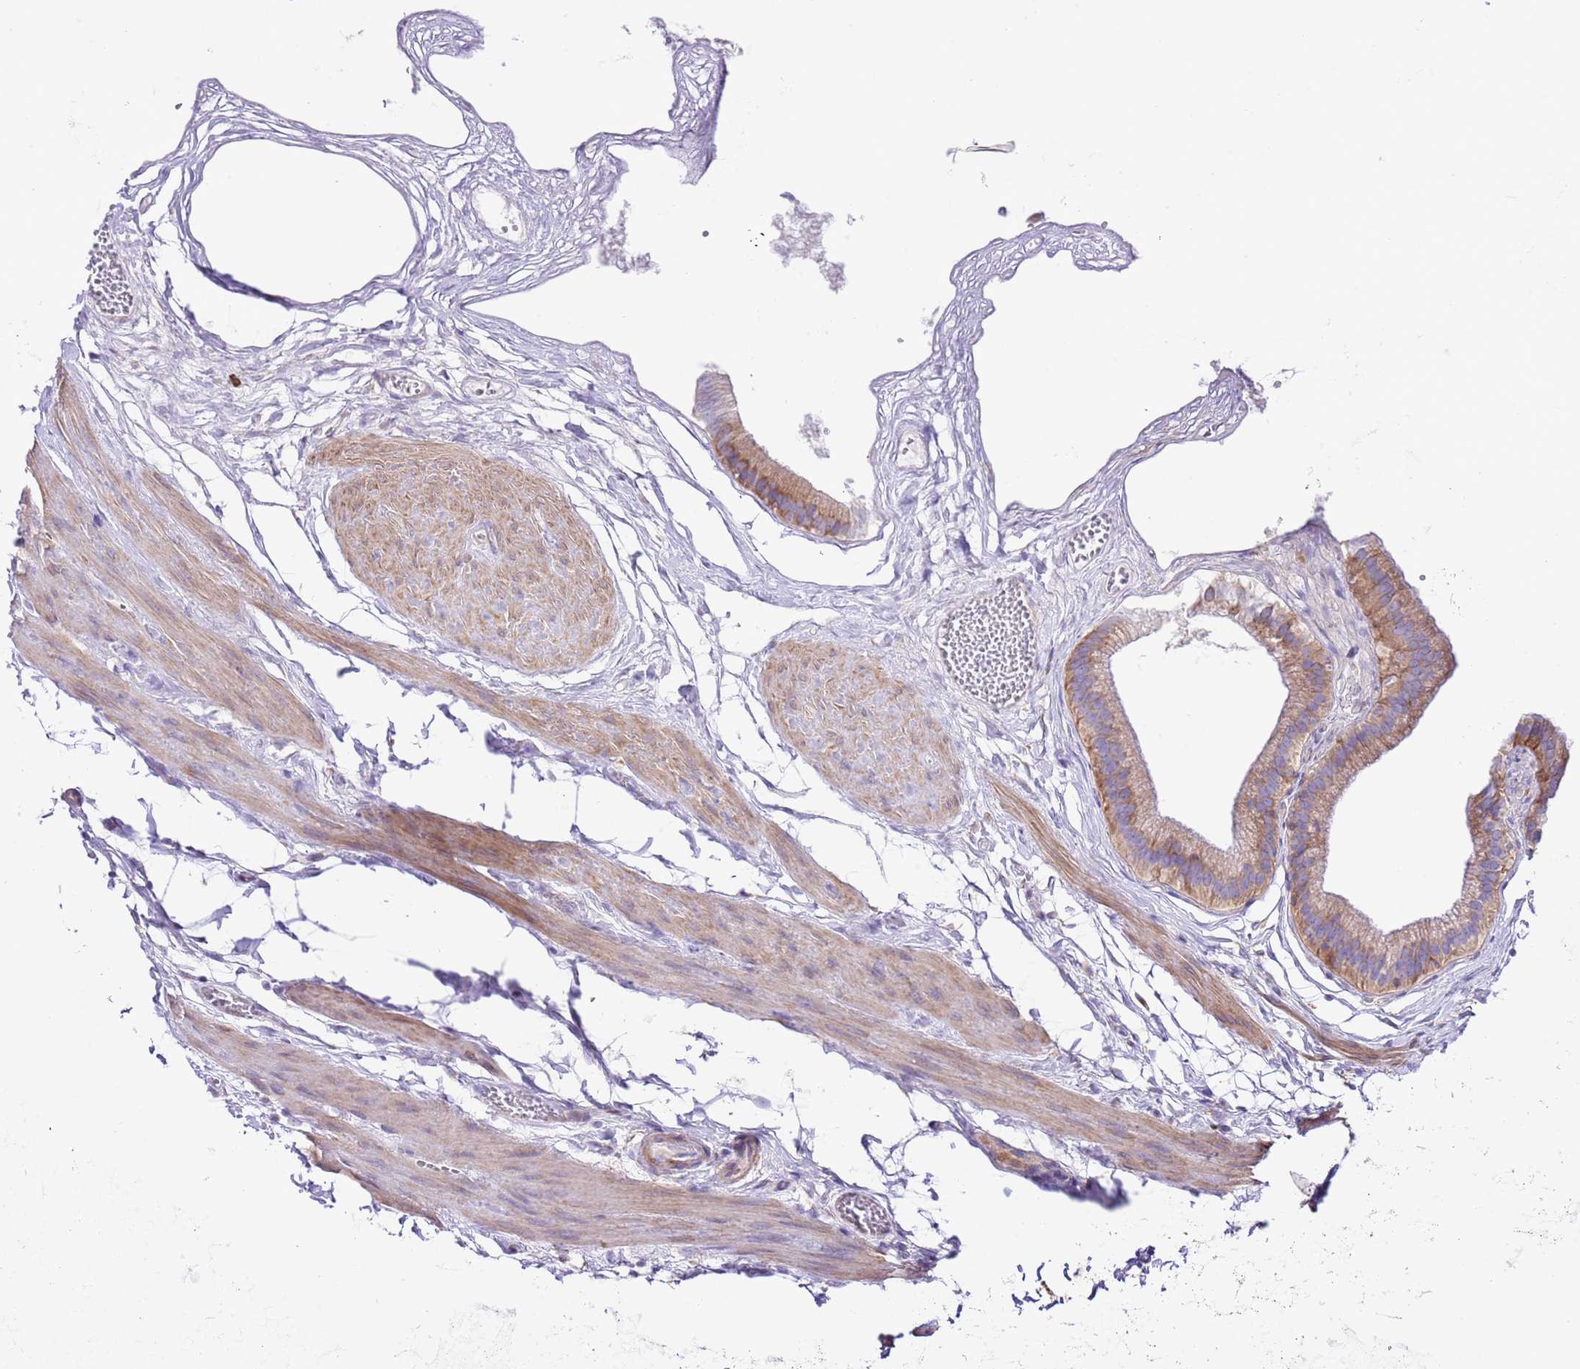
{"staining": {"intensity": "moderate", "quantity": ">75%", "location": "cytoplasmic/membranous"}, "tissue": "gallbladder", "cell_type": "Glandular cells", "image_type": "normal", "snomed": [{"axis": "morphology", "description": "Normal tissue, NOS"}, {"axis": "topography", "description": "Gallbladder"}], "caption": "Gallbladder stained for a protein demonstrates moderate cytoplasmic/membranous positivity in glandular cells. Nuclei are stained in blue.", "gene": "RPS10", "patient": {"sex": "female", "age": 54}}